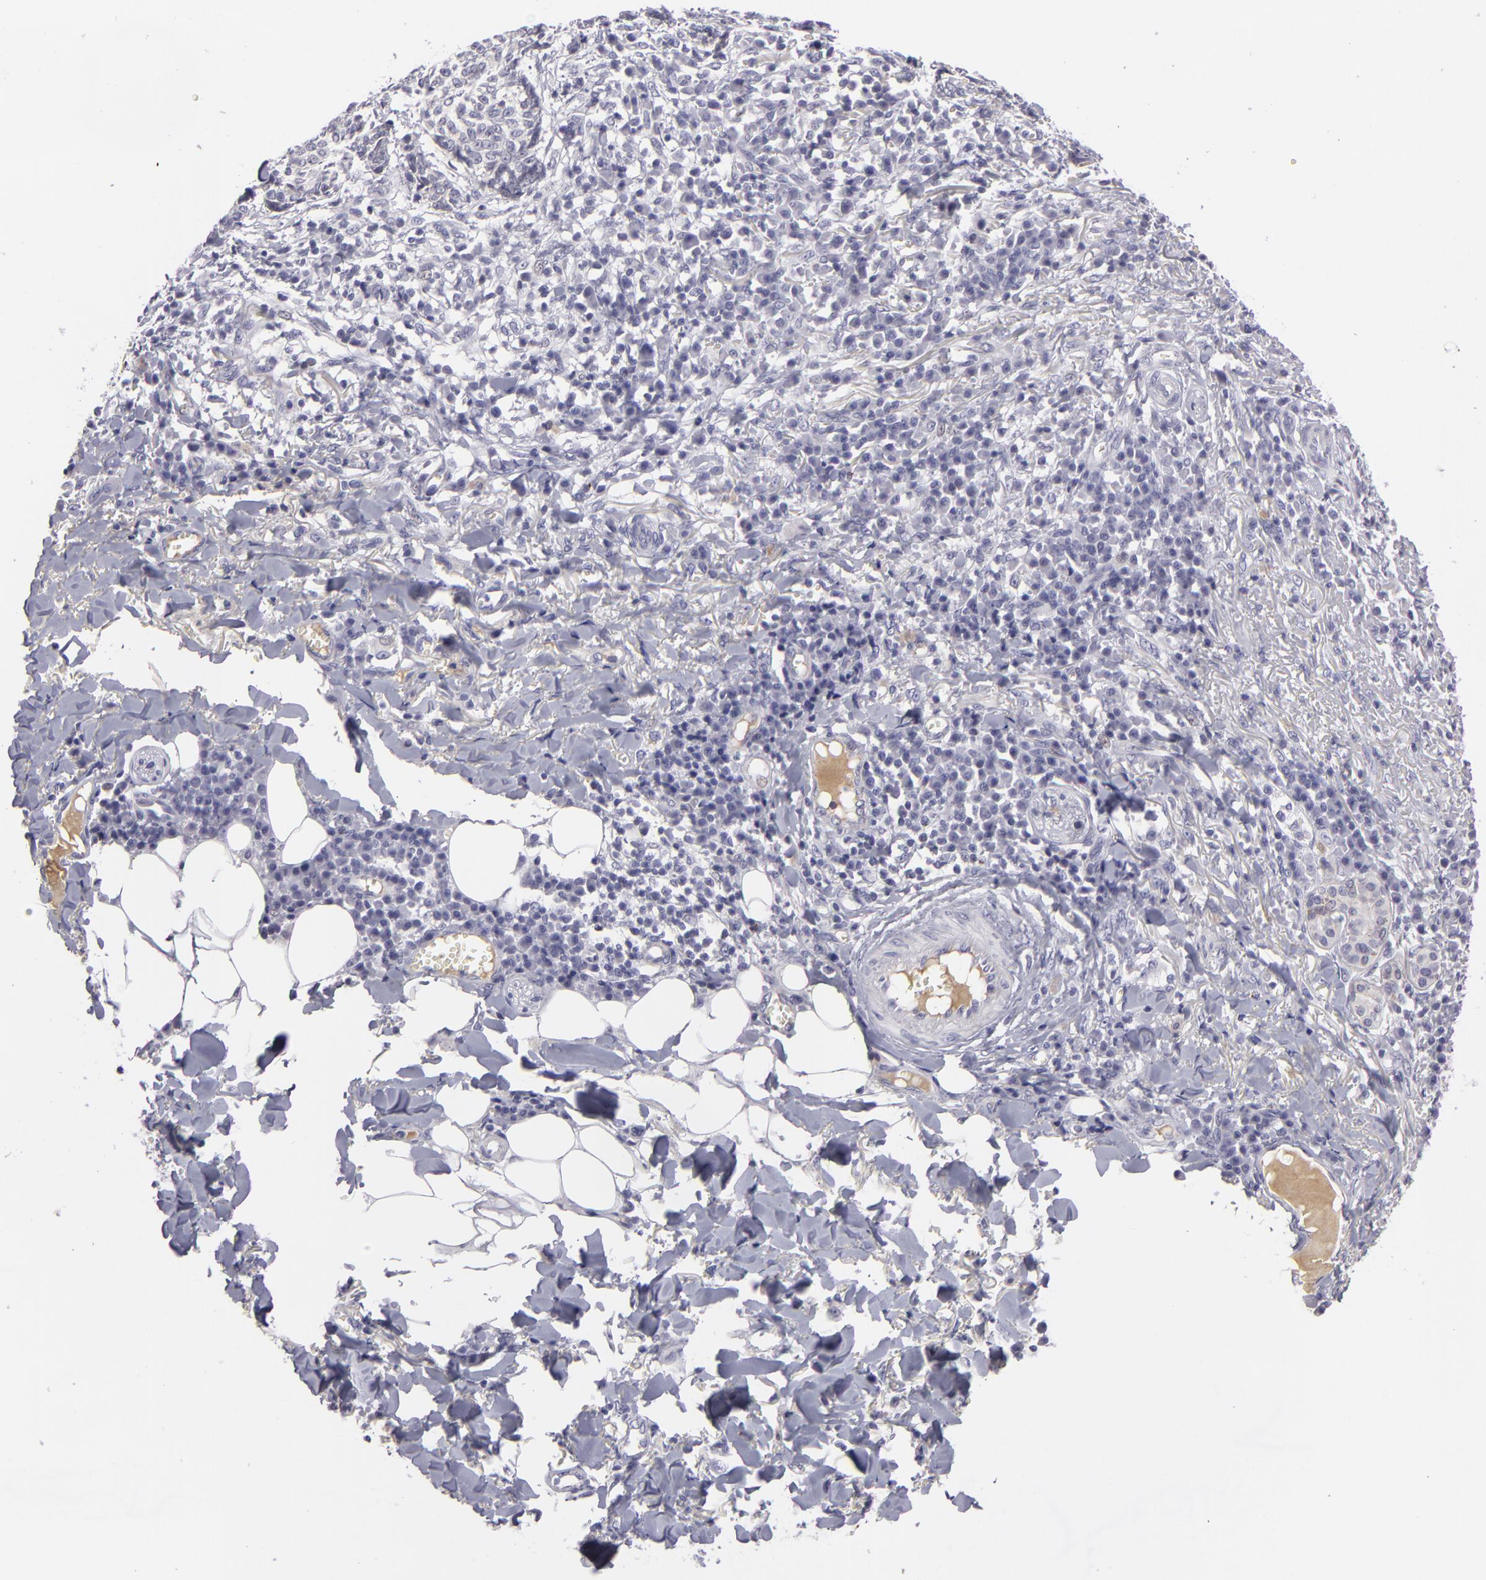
{"staining": {"intensity": "negative", "quantity": "none", "location": "none"}, "tissue": "skin cancer", "cell_type": "Tumor cells", "image_type": "cancer", "snomed": [{"axis": "morphology", "description": "Basal cell carcinoma"}, {"axis": "topography", "description": "Skin"}], "caption": "Immunohistochemical staining of human skin cancer (basal cell carcinoma) shows no significant expression in tumor cells.", "gene": "CTNNB1", "patient": {"sex": "female", "age": 89}}